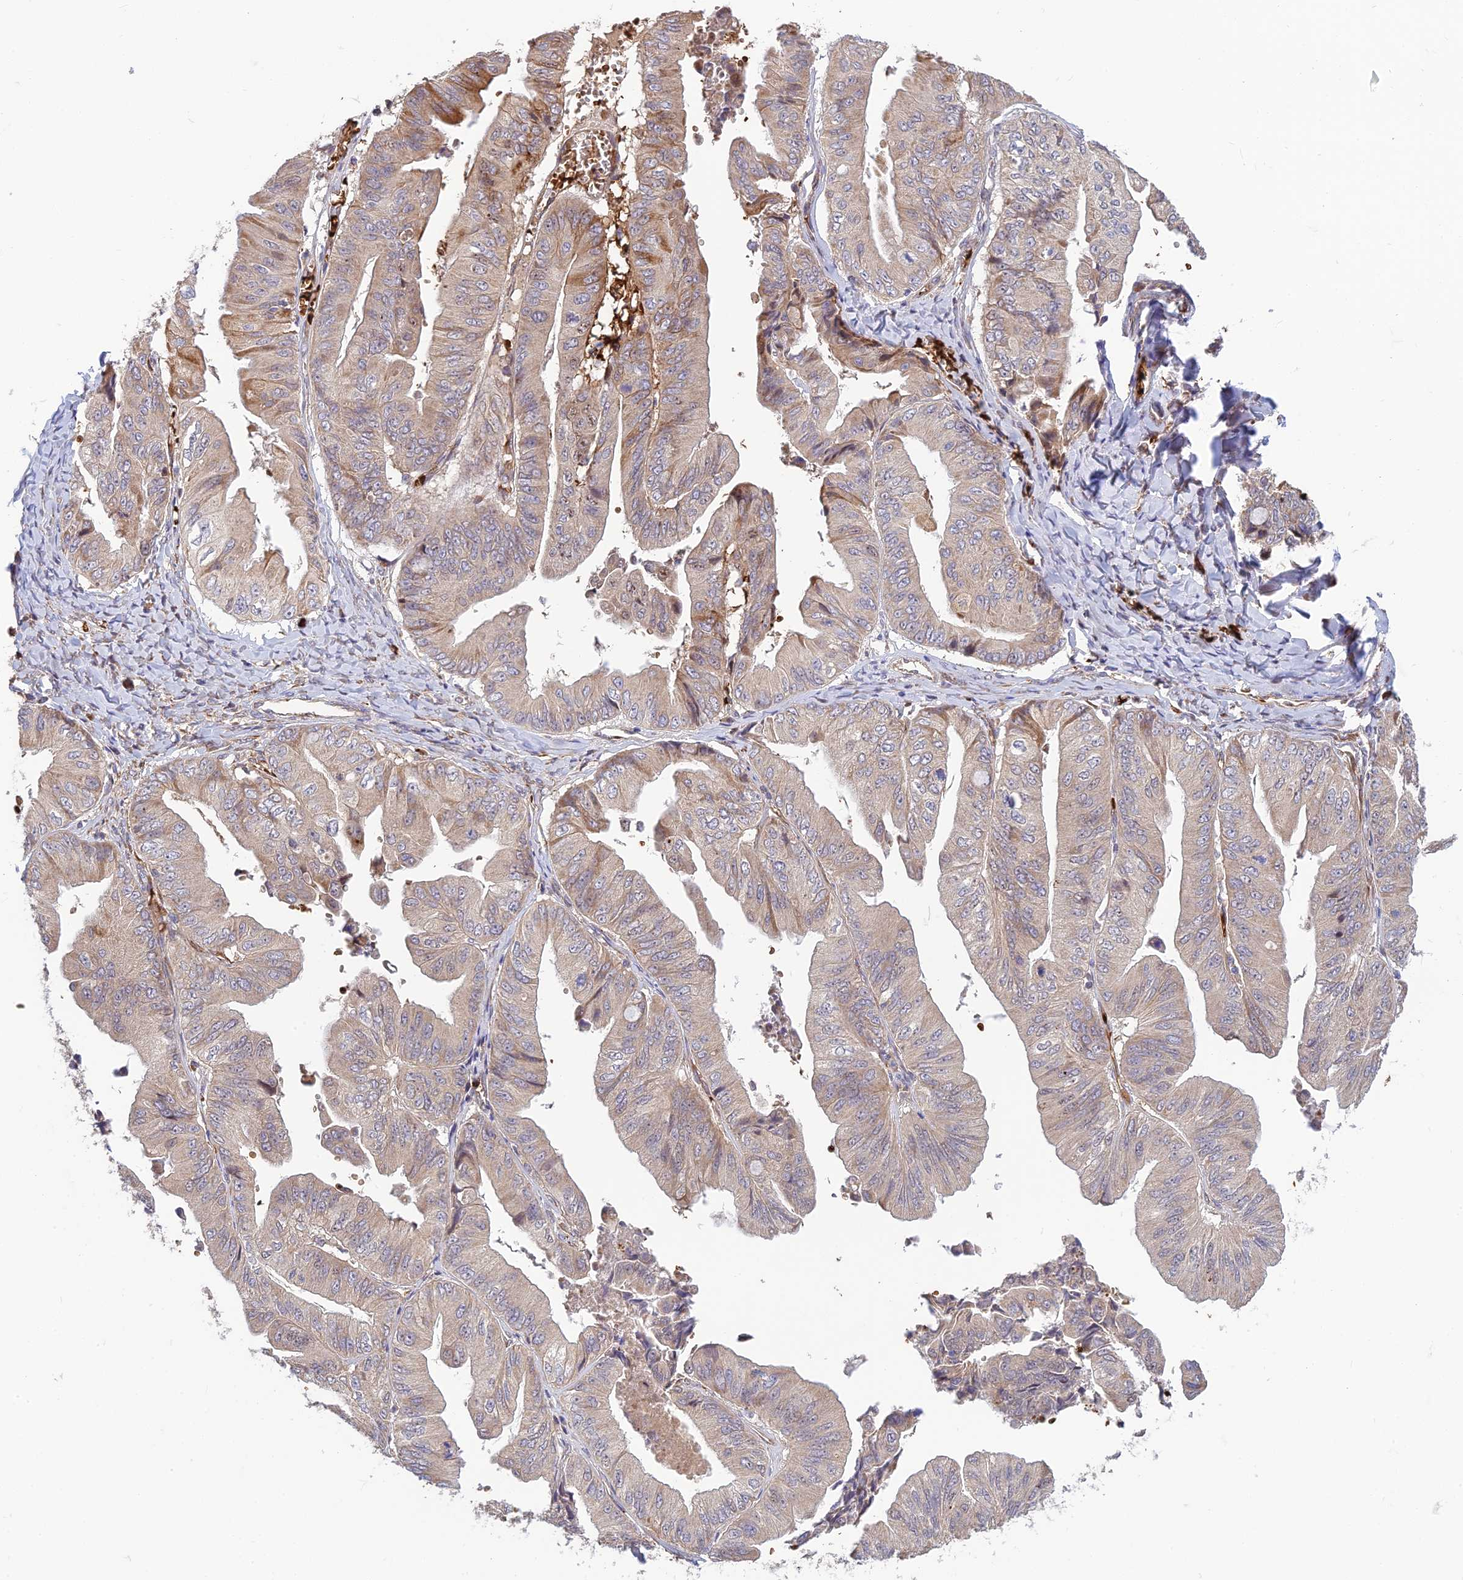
{"staining": {"intensity": "moderate", "quantity": "<25%", "location": "cytoplasmic/membranous"}, "tissue": "ovarian cancer", "cell_type": "Tumor cells", "image_type": "cancer", "snomed": [{"axis": "morphology", "description": "Cystadenocarcinoma, mucinous, NOS"}, {"axis": "topography", "description": "Ovary"}], "caption": "Tumor cells display moderate cytoplasmic/membranous positivity in approximately <25% of cells in mucinous cystadenocarcinoma (ovarian).", "gene": "UFSP2", "patient": {"sex": "female", "age": 61}}